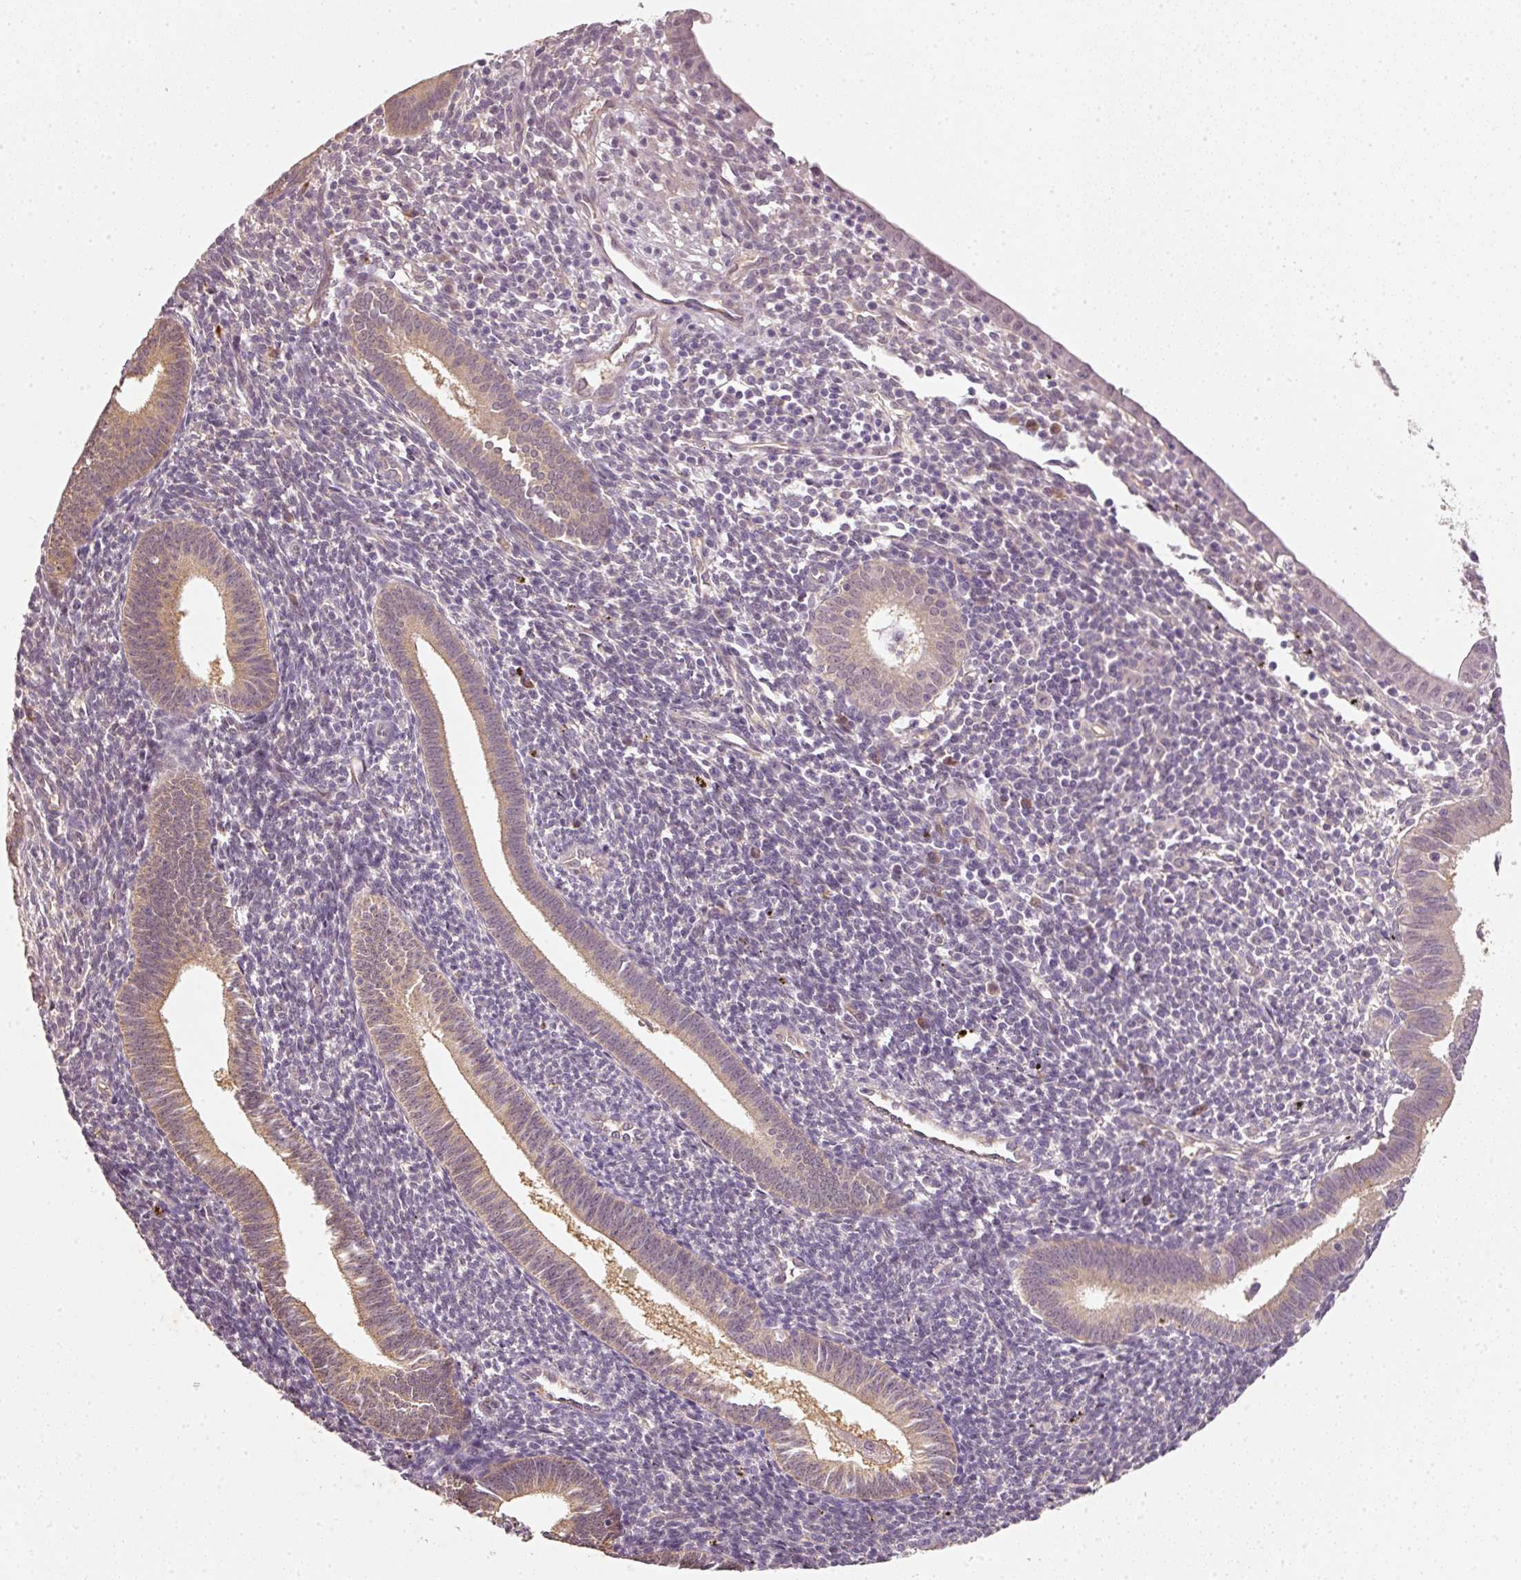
{"staining": {"intensity": "negative", "quantity": "none", "location": "none"}, "tissue": "endometrium", "cell_type": "Cells in endometrial stroma", "image_type": "normal", "snomed": [{"axis": "morphology", "description": "Normal tissue, NOS"}, {"axis": "topography", "description": "Endometrium"}], "caption": "Normal endometrium was stained to show a protein in brown. There is no significant staining in cells in endometrial stroma. The staining was performed using DAB to visualize the protein expression in brown, while the nuclei were stained in blue with hematoxylin (Magnification: 20x).", "gene": "RGL2", "patient": {"sex": "female", "age": 41}}